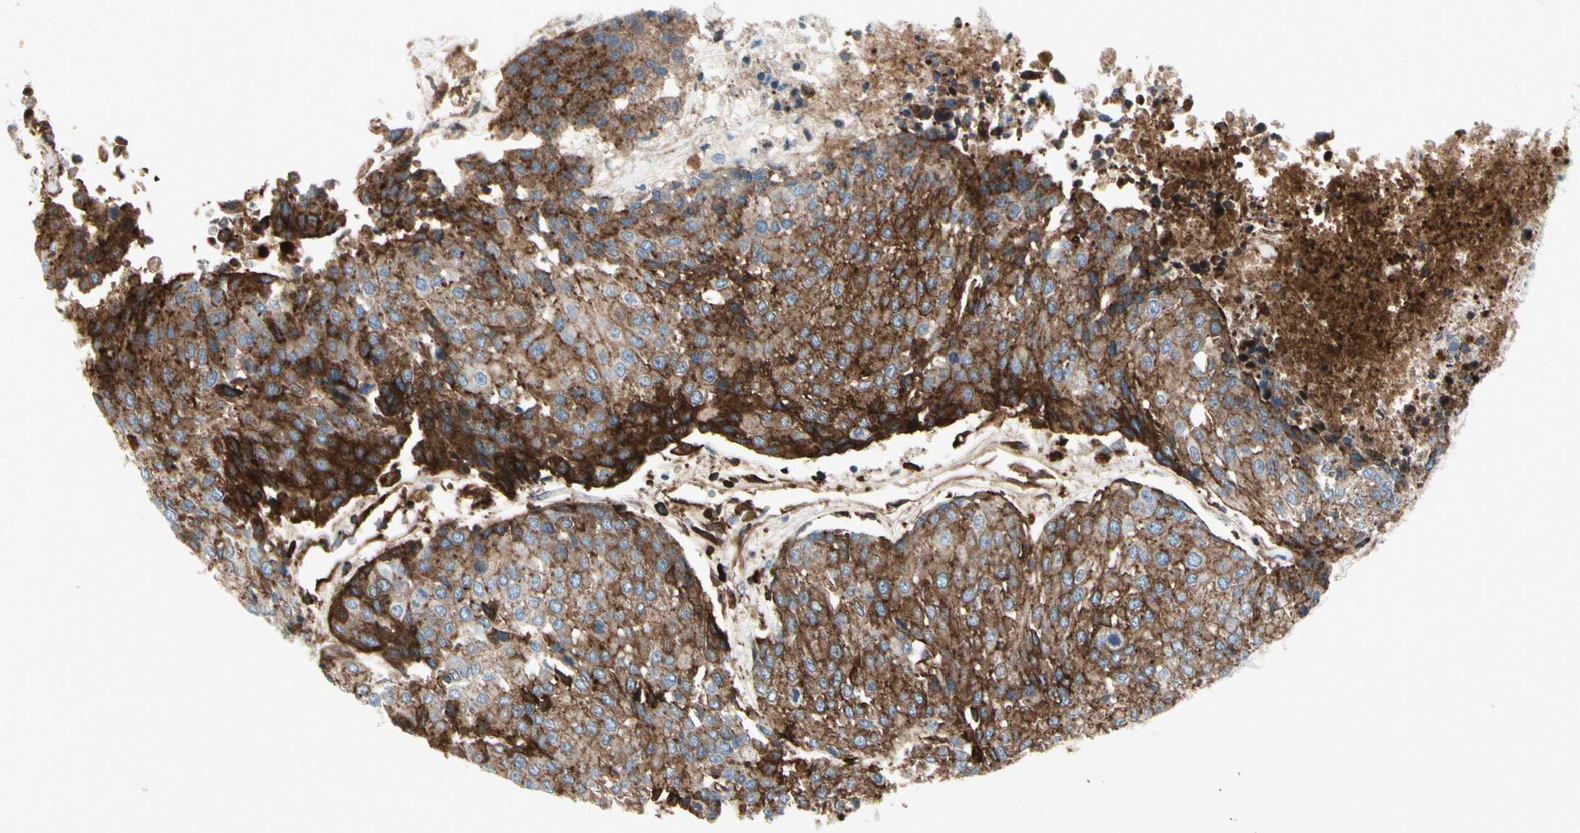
{"staining": {"intensity": "strong", "quantity": ">75%", "location": "cytoplasmic/membranous"}, "tissue": "urothelial cancer", "cell_type": "Tumor cells", "image_type": "cancer", "snomed": [{"axis": "morphology", "description": "Urothelial carcinoma, High grade"}, {"axis": "topography", "description": "Urinary bladder"}], "caption": "Urothelial cancer tissue shows strong cytoplasmic/membranous expression in approximately >75% of tumor cells, visualized by immunohistochemistry.", "gene": "IGHG1", "patient": {"sex": "female", "age": 85}}